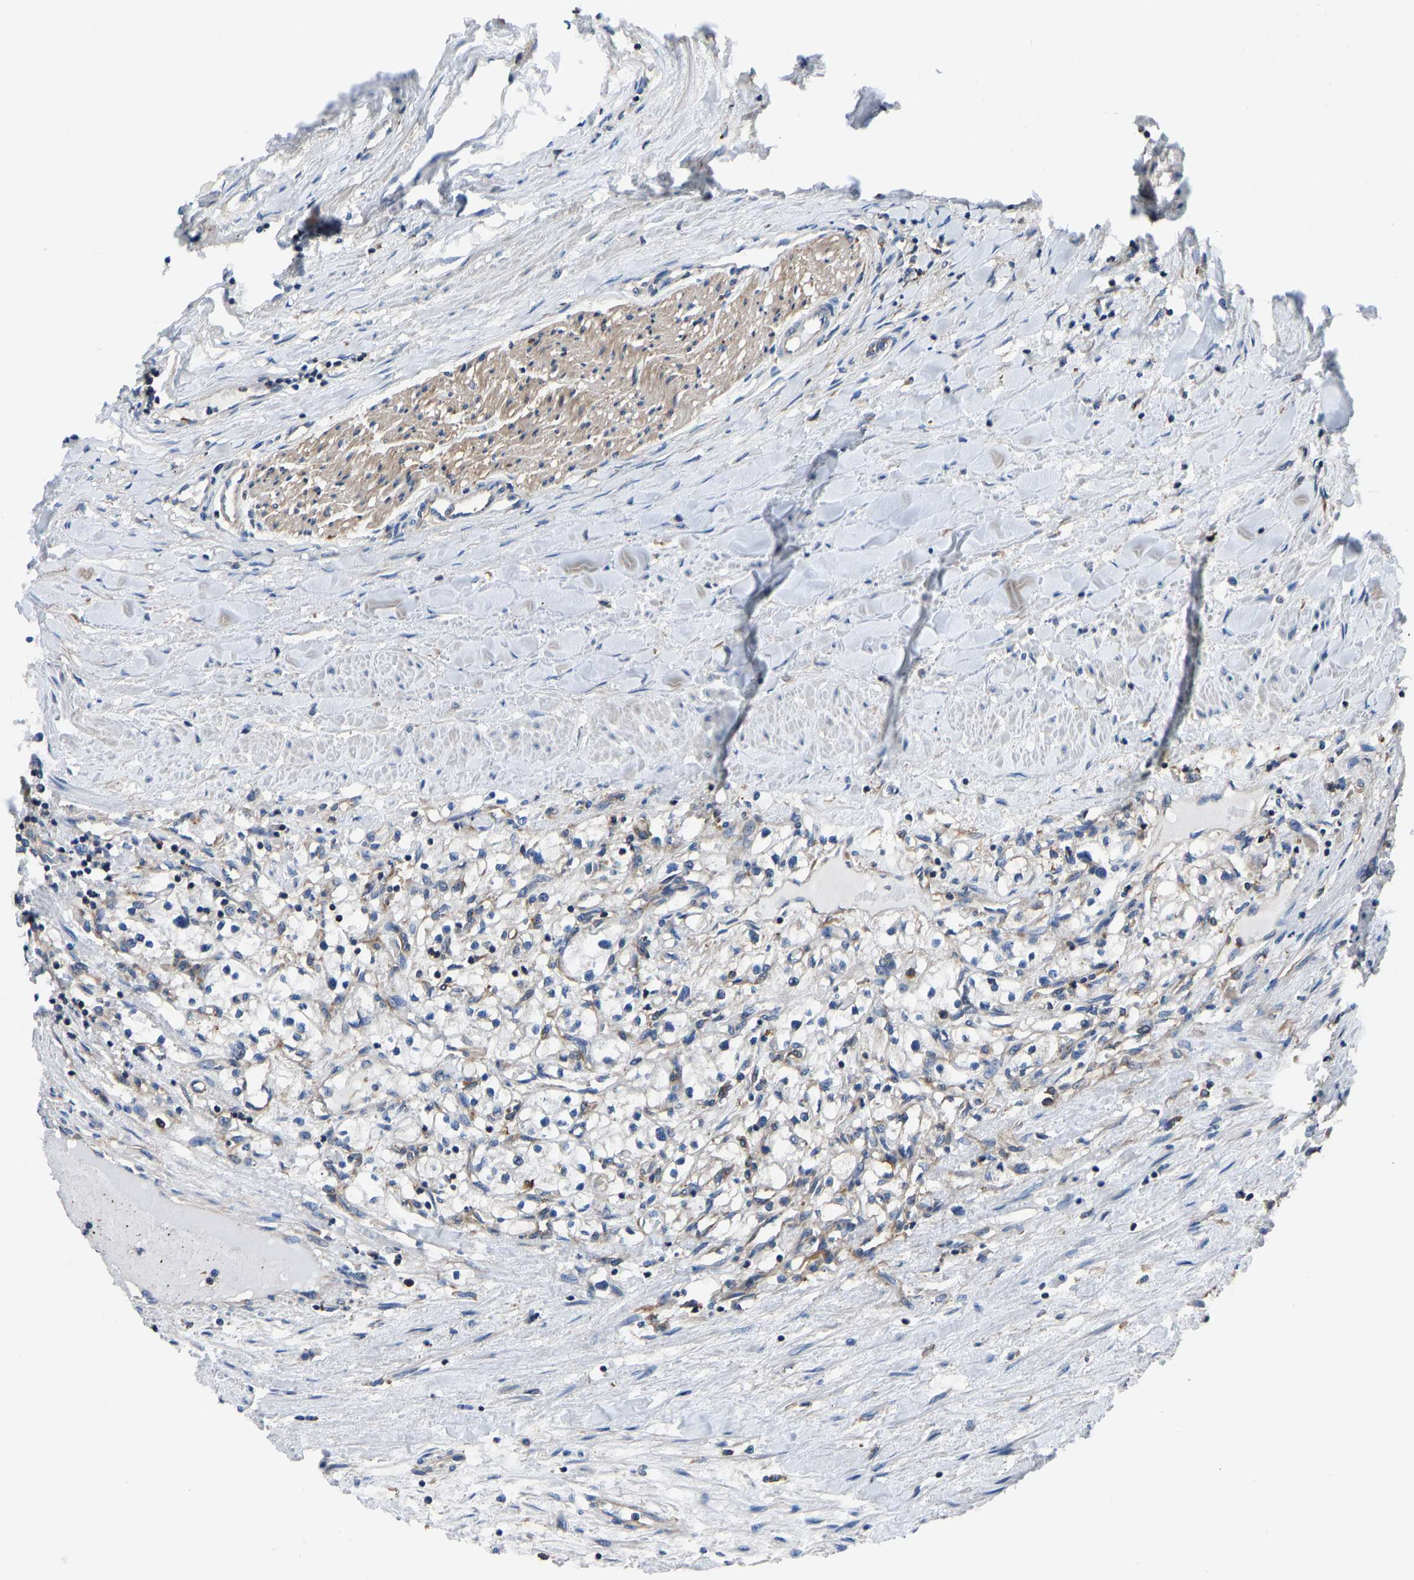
{"staining": {"intensity": "negative", "quantity": "none", "location": "none"}, "tissue": "renal cancer", "cell_type": "Tumor cells", "image_type": "cancer", "snomed": [{"axis": "morphology", "description": "Adenocarcinoma, NOS"}, {"axis": "topography", "description": "Kidney"}], "caption": "Renal cancer was stained to show a protein in brown. There is no significant staining in tumor cells.", "gene": "PRKAR1A", "patient": {"sex": "male", "age": 68}}